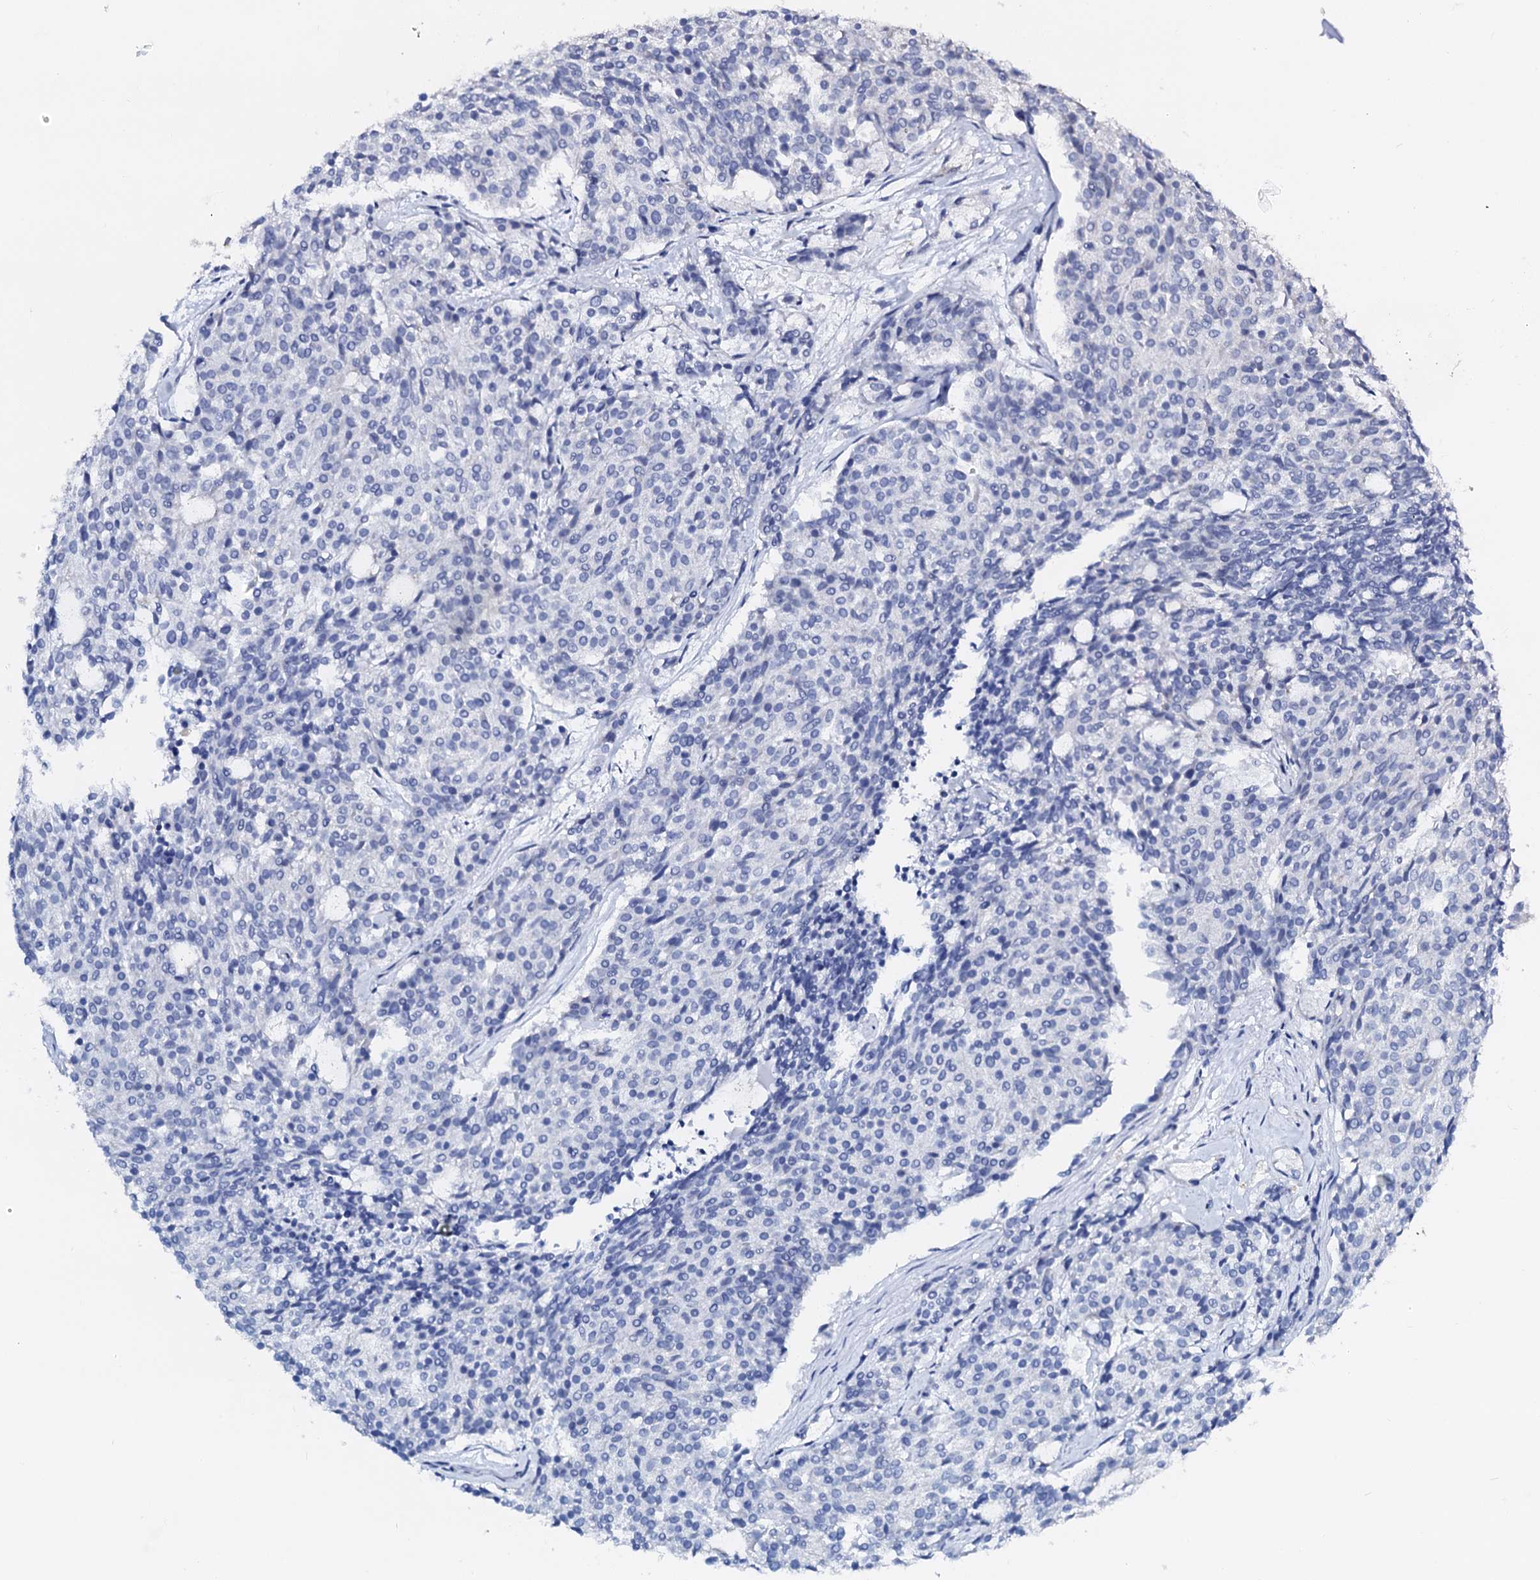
{"staining": {"intensity": "negative", "quantity": "none", "location": "none"}, "tissue": "carcinoid", "cell_type": "Tumor cells", "image_type": "cancer", "snomed": [{"axis": "morphology", "description": "Carcinoid, malignant, NOS"}, {"axis": "topography", "description": "Pancreas"}], "caption": "DAB (3,3'-diaminobenzidine) immunohistochemical staining of carcinoid demonstrates no significant positivity in tumor cells. Brightfield microscopy of immunohistochemistry (IHC) stained with DAB (brown) and hematoxylin (blue), captured at high magnification.", "gene": "AMER2", "patient": {"sex": "female", "age": 54}}